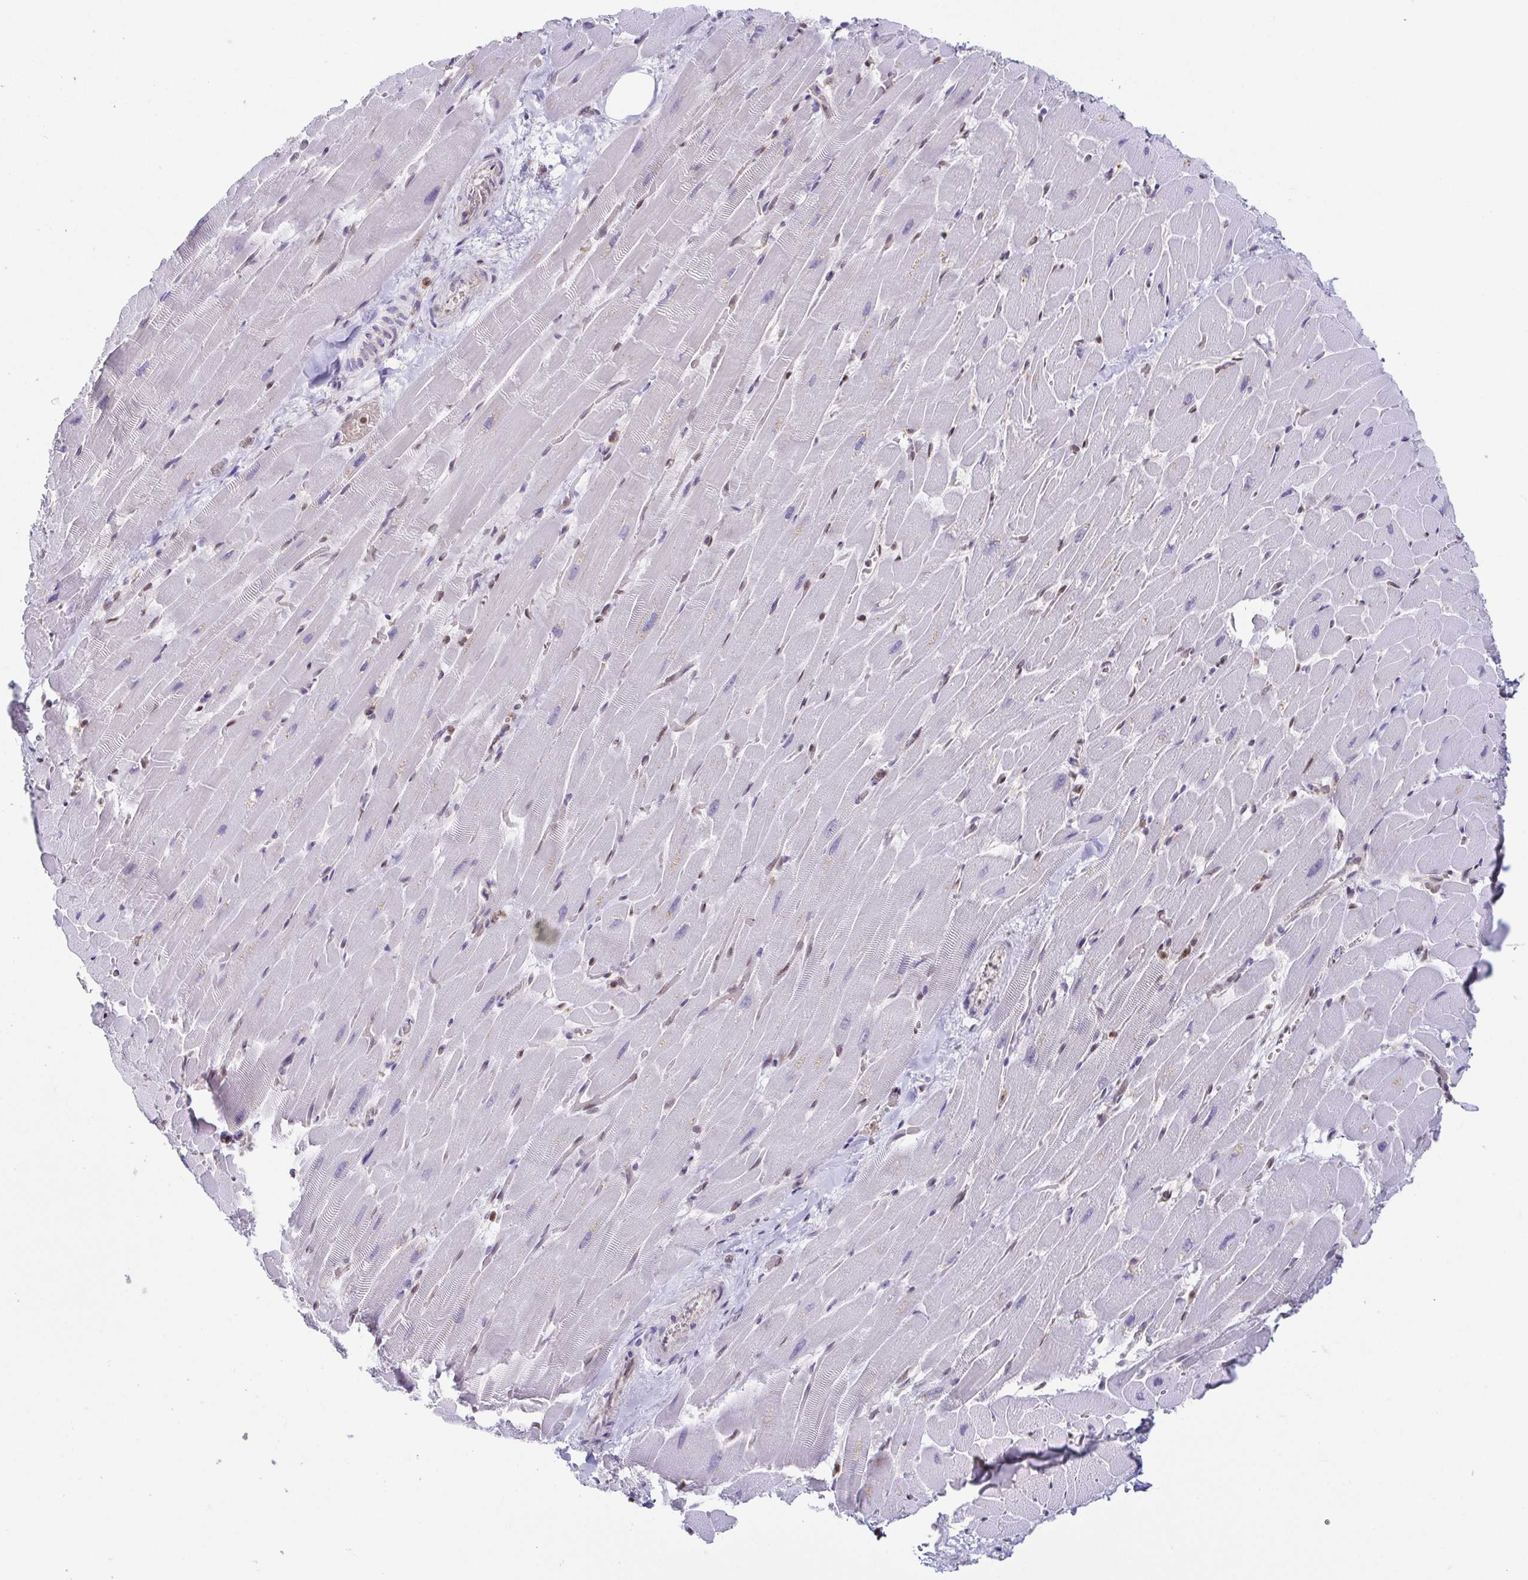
{"staining": {"intensity": "strong", "quantity": "25%-75%", "location": "nuclear"}, "tissue": "heart muscle", "cell_type": "Cardiomyocytes", "image_type": "normal", "snomed": [{"axis": "morphology", "description": "Normal tissue, NOS"}, {"axis": "topography", "description": "Heart"}], "caption": "Immunohistochemical staining of unremarkable heart muscle displays high levels of strong nuclear expression in about 25%-75% of cardiomyocytes.", "gene": "EWSR1", "patient": {"sex": "male", "age": 37}}